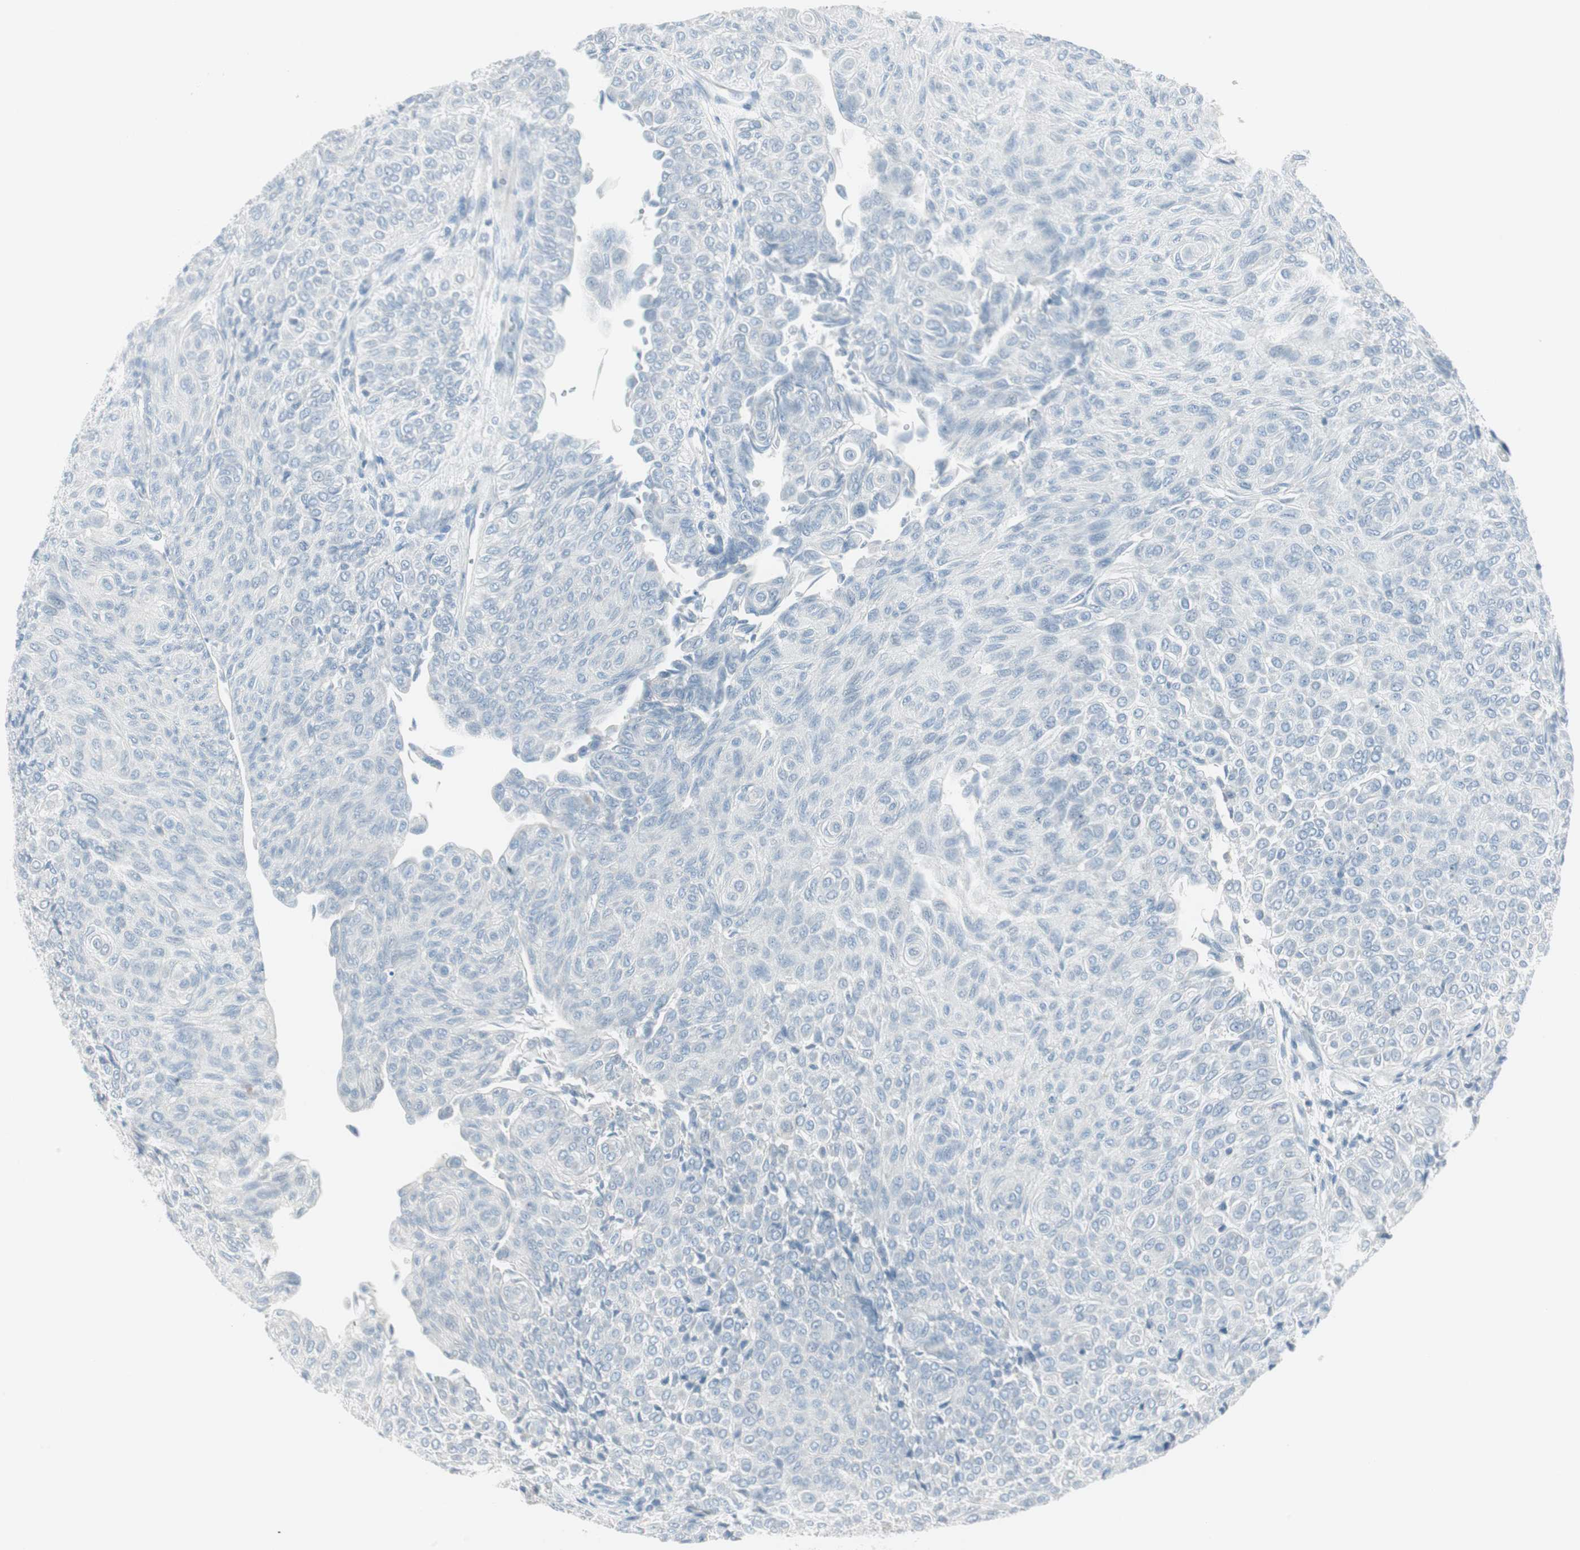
{"staining": {"intensity": "negative", "quantity": "none", "location": "none"}, "tissue": "urothelial cancer", "cell_type": "Tumor cells", "image_type": "cancer", "snomed": [{"axis": "morphology", "description": "Urothelial carcinoma, Low grade"}, {"axis": "topography", "description": "Urinary bladder"}], "caption": "Tumor cells show no significant protein staining in urothelial cancer.", "gene": "ITLN2", "patient": {"sex": "male", "age": 78}}